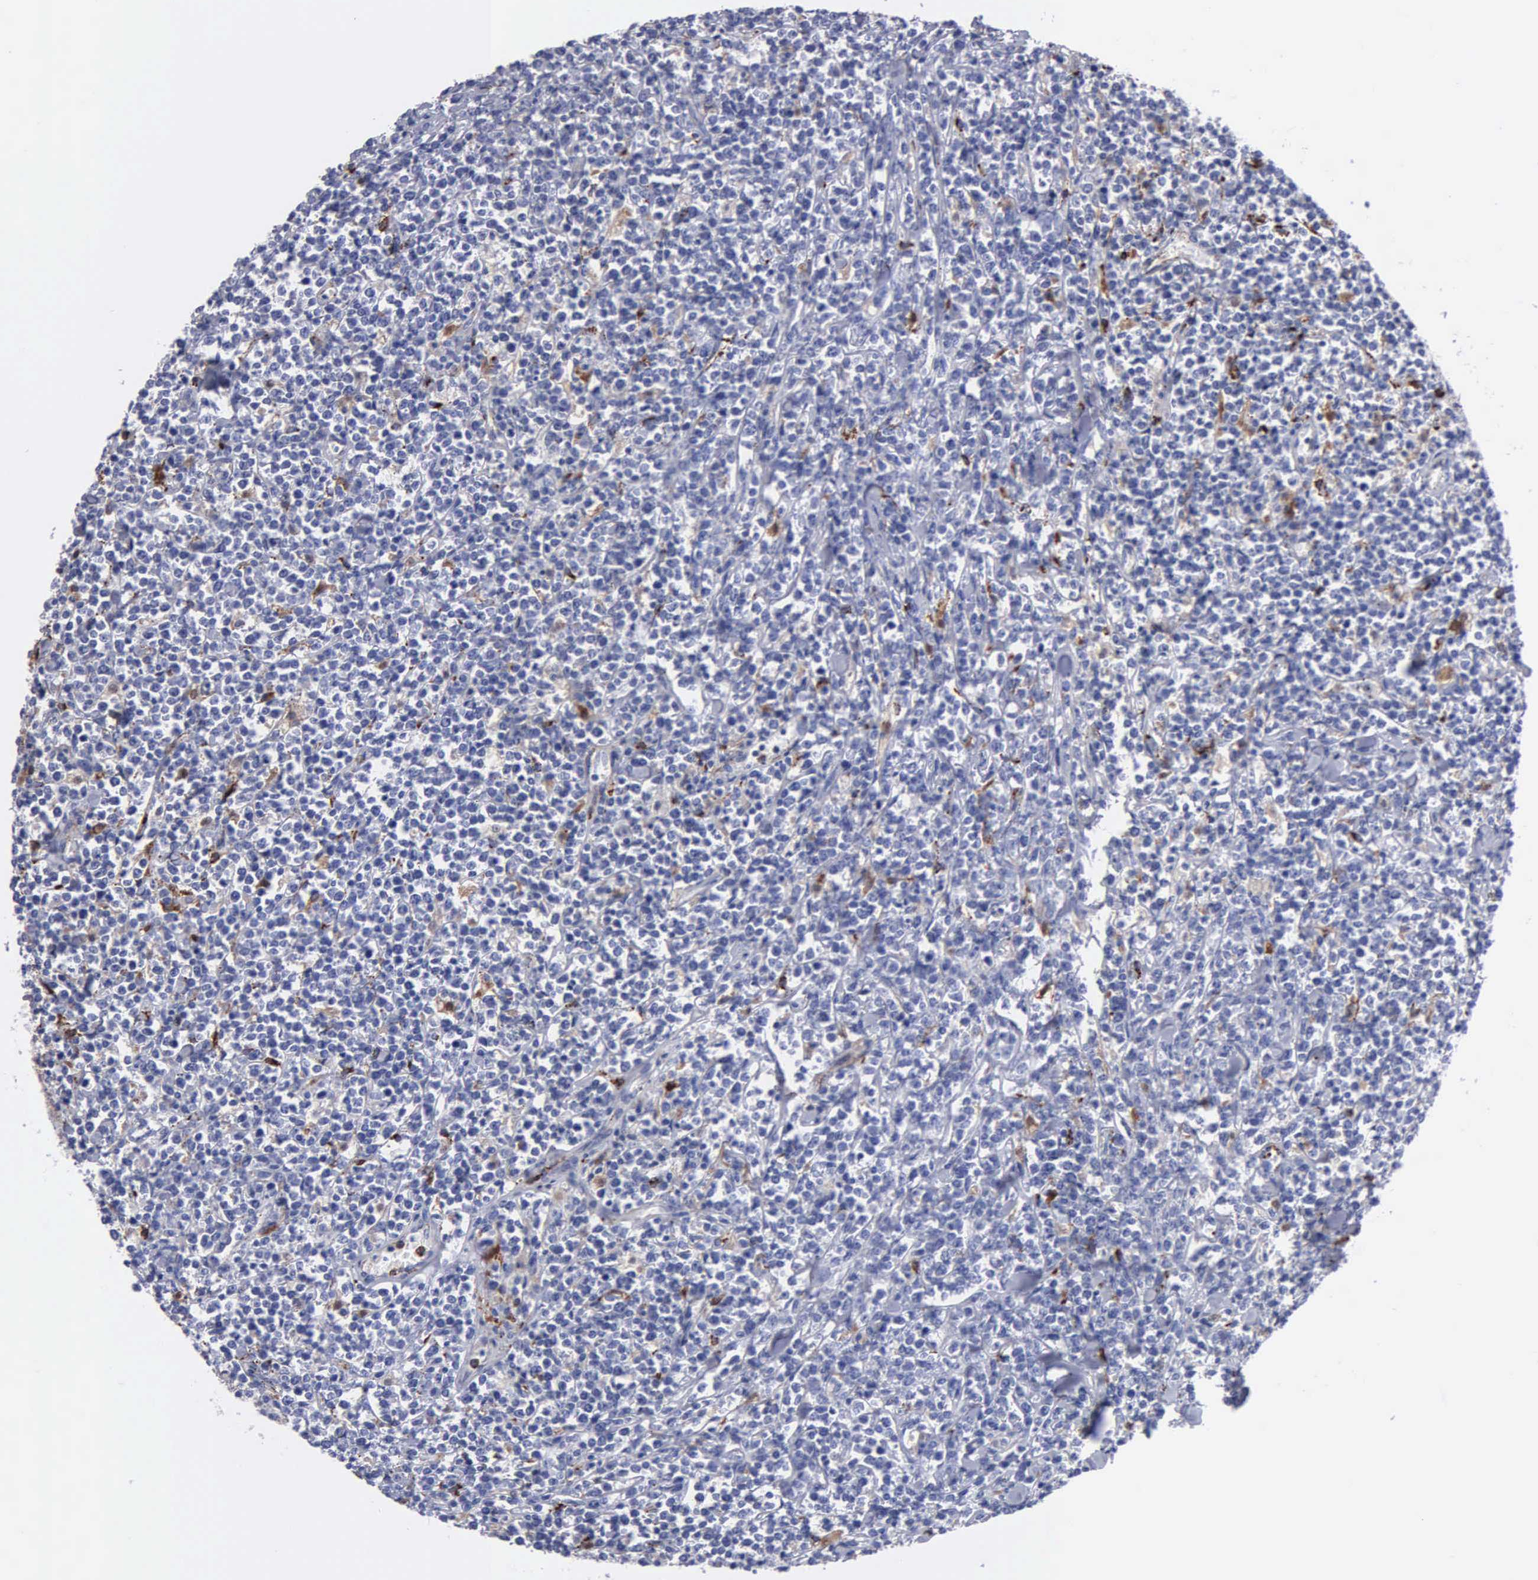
{"staining": {"intensity": "negative", "quantity": "none", "location": "none"}, "tissue": "lymphoma", "cell_type": "Tumor cells", "image_type": "cancer", "snomed": [{"axis": "morphology", "description": "Malignant lymphoma, non-Hodgkin's type, High grade"}, {"axis": "topography", "description": "Small intestine"}, {"axis": "topography", "description": "Colon"}], "caption": "There is no significant expression in tumor cells of high-grade malignant lymphoma, non-Hodgkin's type.", "gene": "CTSH", "patient": {"sex": "male", "age": 8}}